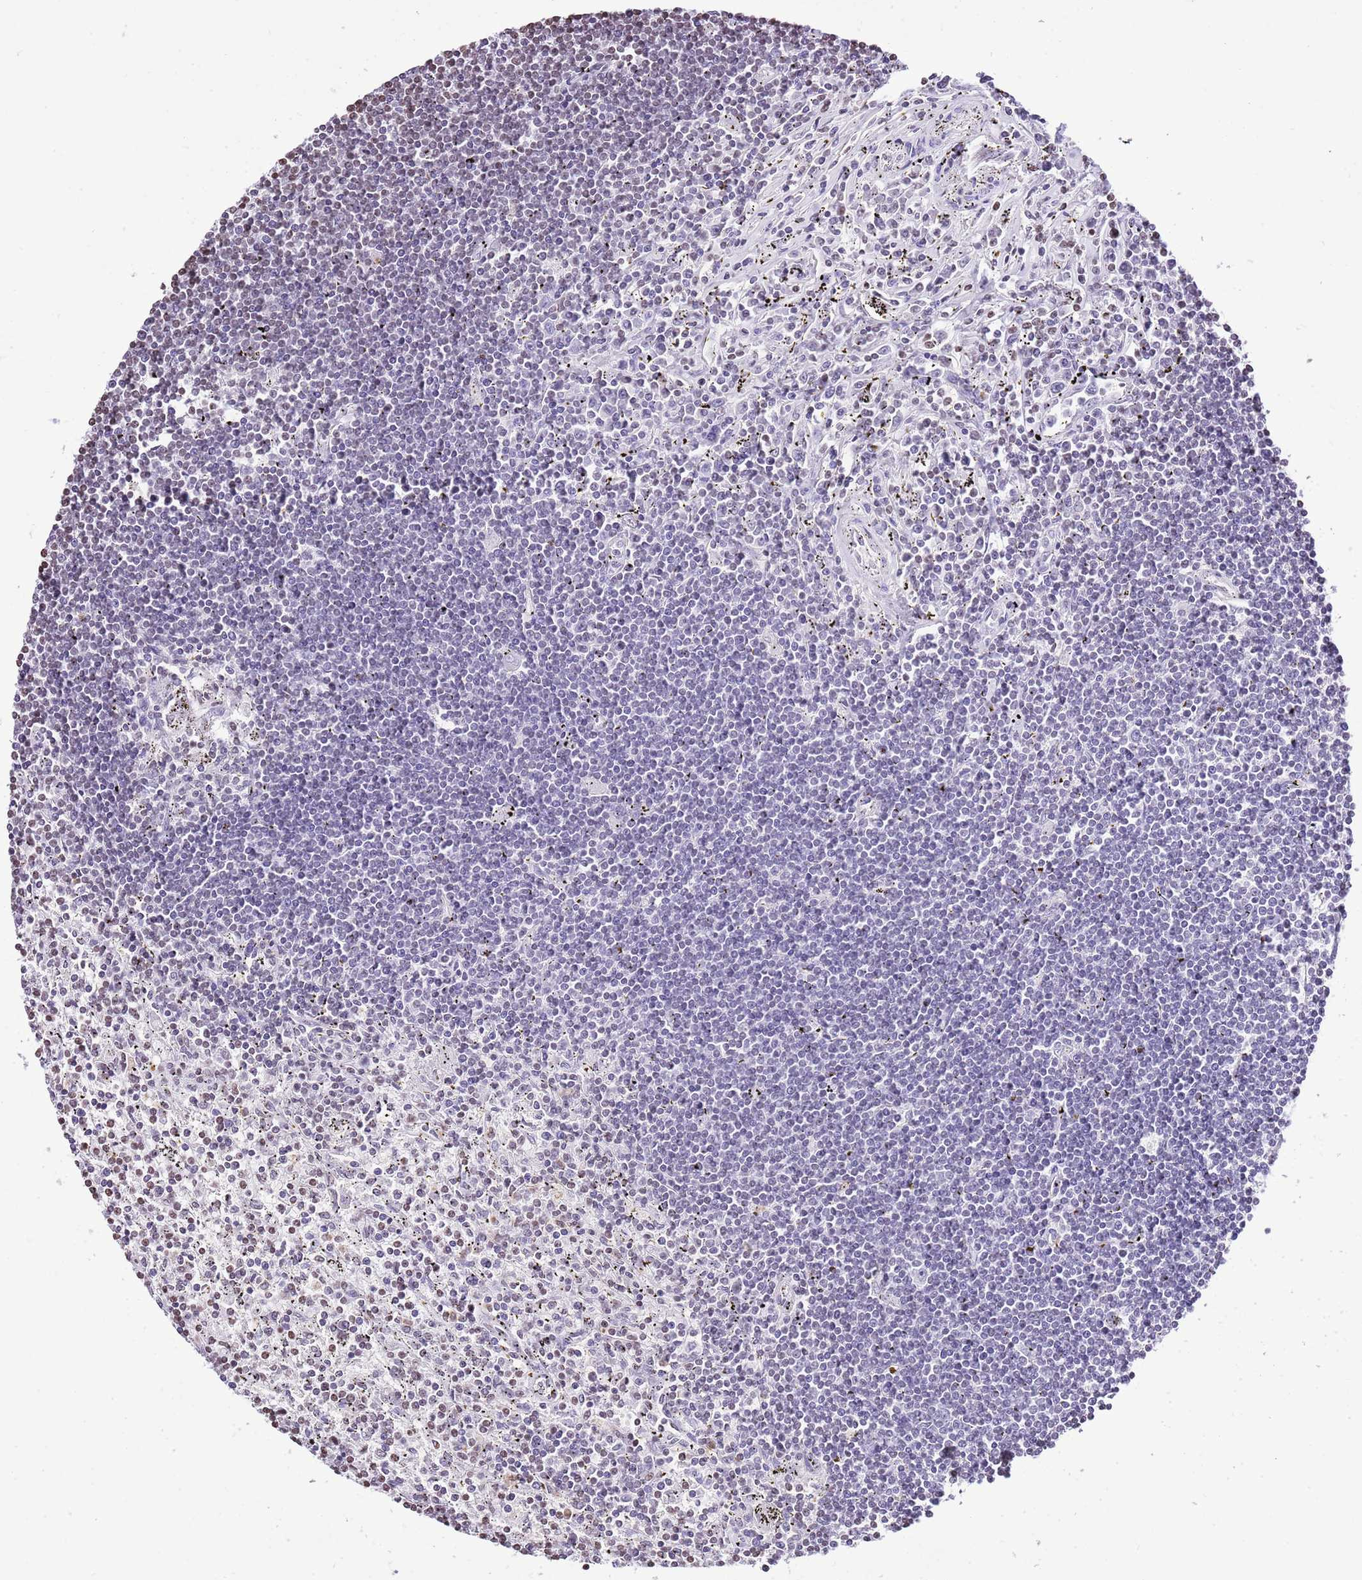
{"staining": {"intensity": "negative", "quantity": "none", "location": "none"}, "tissue": "lymphoma", "cell_type": "Tumor cells", "image_type": "cancer", "snomed": [{"axis": "morphology", "description": "Malignant lymphoma, non-Hodgkin's type, Low grade"}, {"axis": "topography", "description": "Spleen"}], "caption": "There is no significant expression in tumor cells of low-grade malignant lymphoma, non-Hodgkin's type. Brightfield microscopy of IHC stained with DAB (3,3'-diaminobenzidine) (brown) and hematoxylin (blue), captured at high magnification.", "gene": "PRR15", "patient": {"sex": "male", "age": 76}}